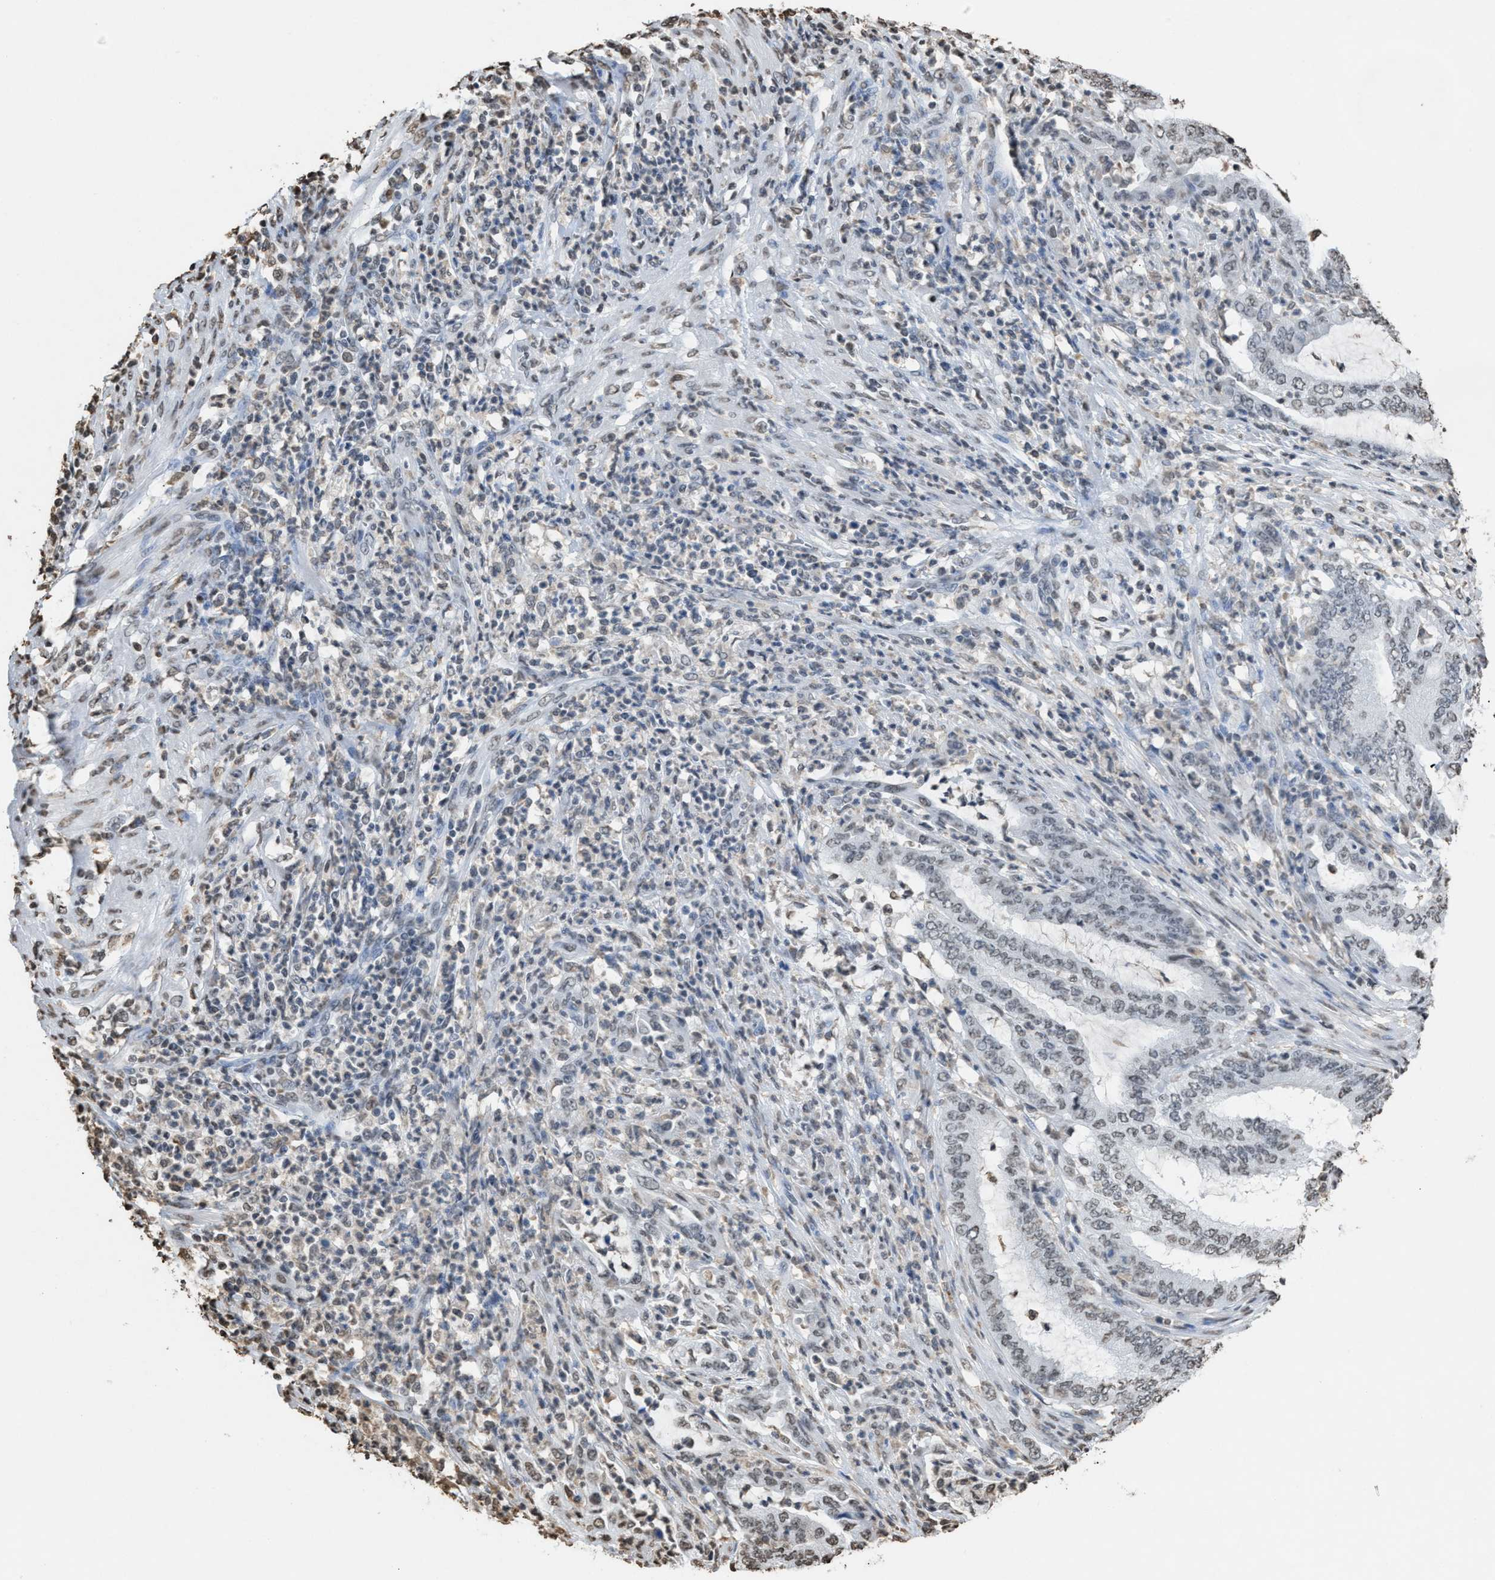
{"staining": {"intensity": "weak", "quantity": "<25%", "location": "nuclear"}, "tissue": "endometrial cancer", "cell_type": "Tumor cells", "image_type": "cancer", "snomed": [{"axis": "morphology", "description": "Adenocarcinoma, NOS"}, {"axis": "topography", "description": "Endometrium"}], "caption": "Micrograph shows no significant protein positivity in tumor cells of endometrial cancer (adenocarcinoma). Brightfield microscopy of IHC stained with DAB (3,3'-diaminobenzidine) (brown) and hematoxylin (blue), captured at high magnification.", "gene": "NUP88", "patient": {"sex": "female", "age": 51}}